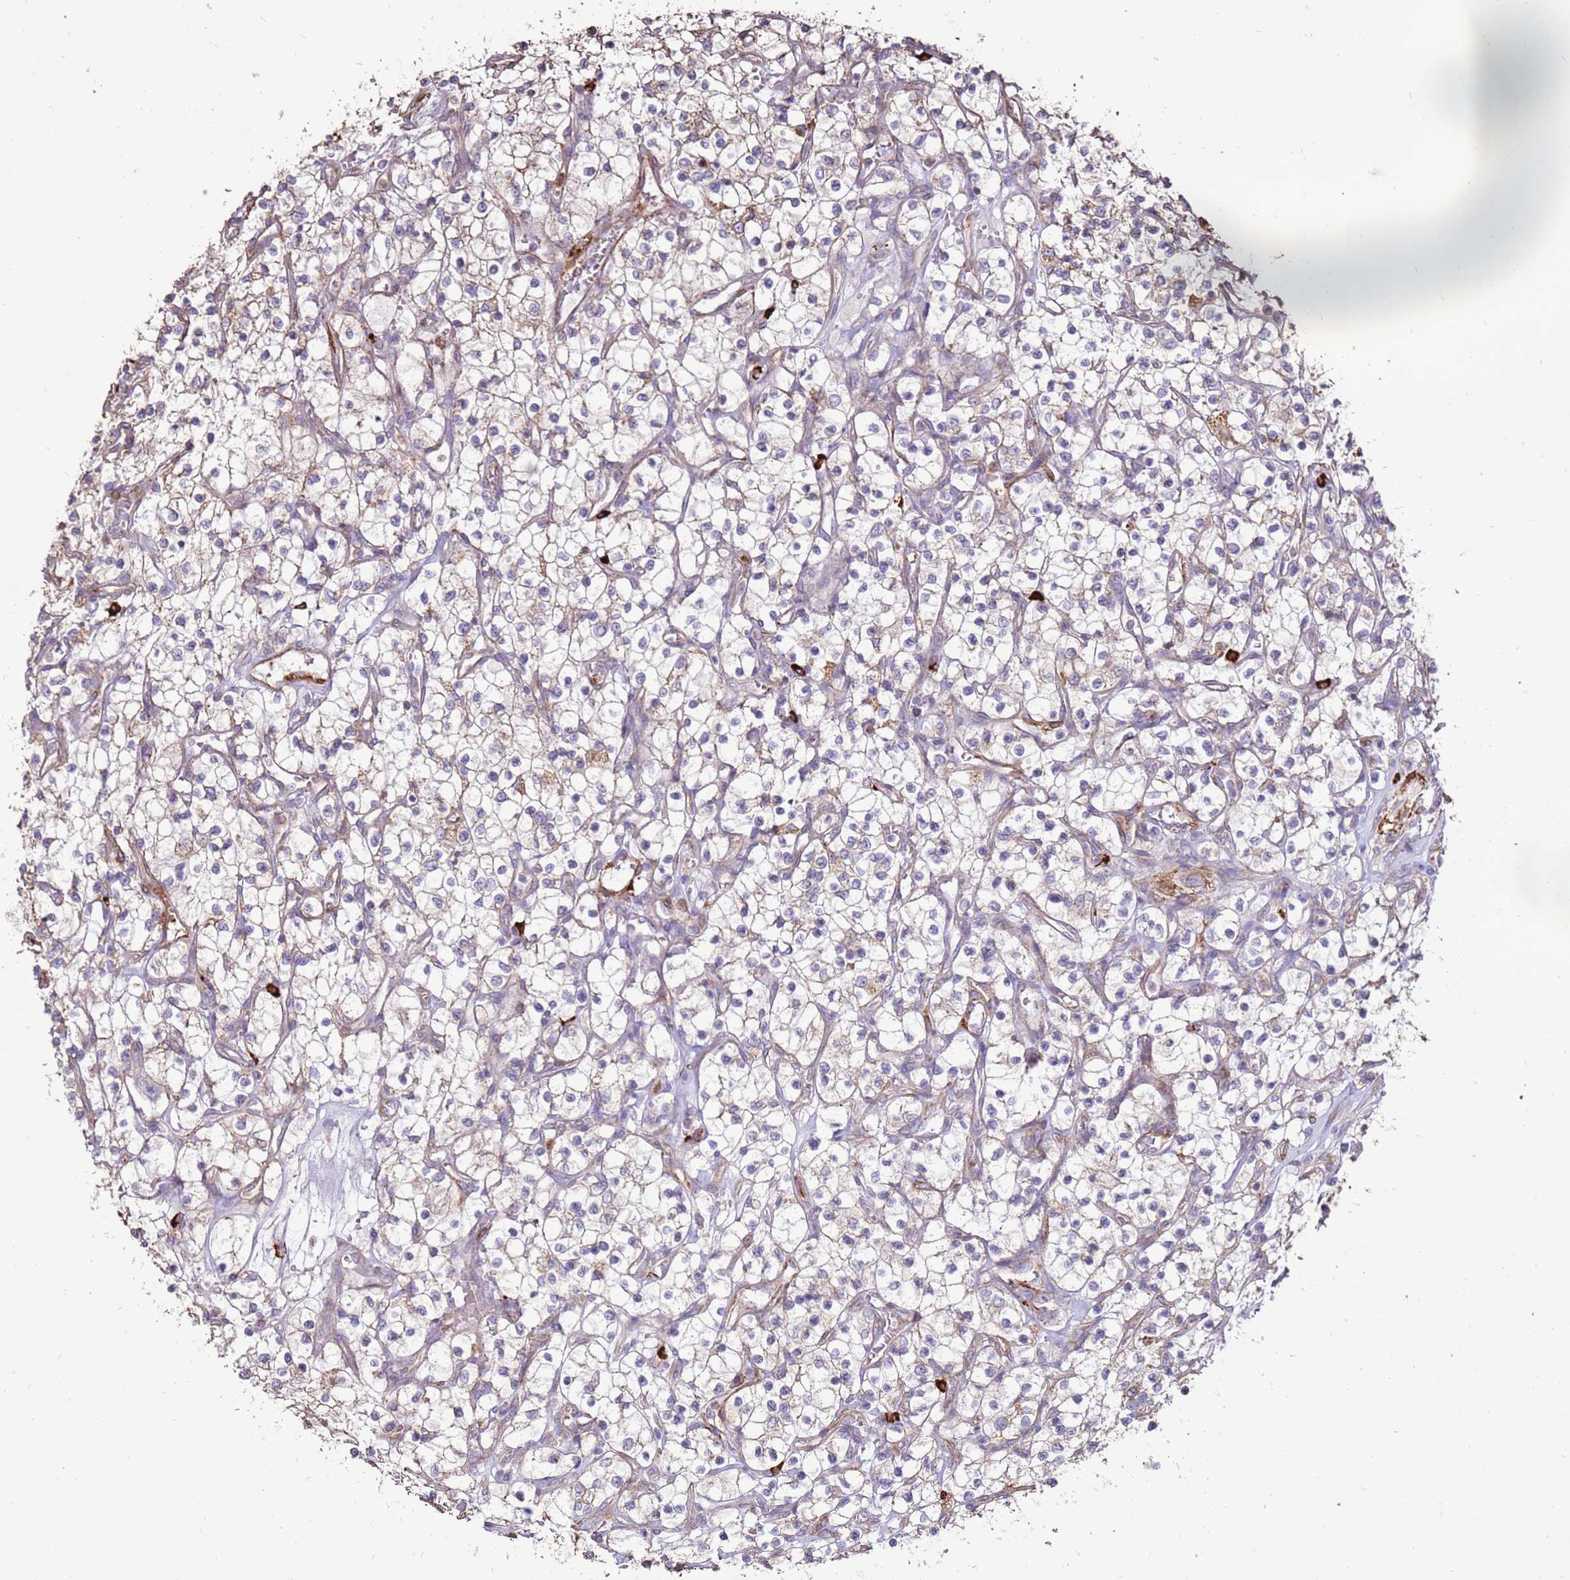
{"staining": {"intensity": "negative", "quantity": "none", "location": "none"}, "tissue": "renal cancer", "cell_type": "Tumor cells", "image_type": "cancer", "snomed": [{"axis": "morphology", "description": "Adenocarcinoma, NOS"}, {"axis": "topography", "description": "Kidney"}], "caption": "The histopathology image exhibits no significant expression in tumor cells of renal adenocarcinoma.", "gene": "DDX59", "patient": {"sex": "female", "age": 69}}